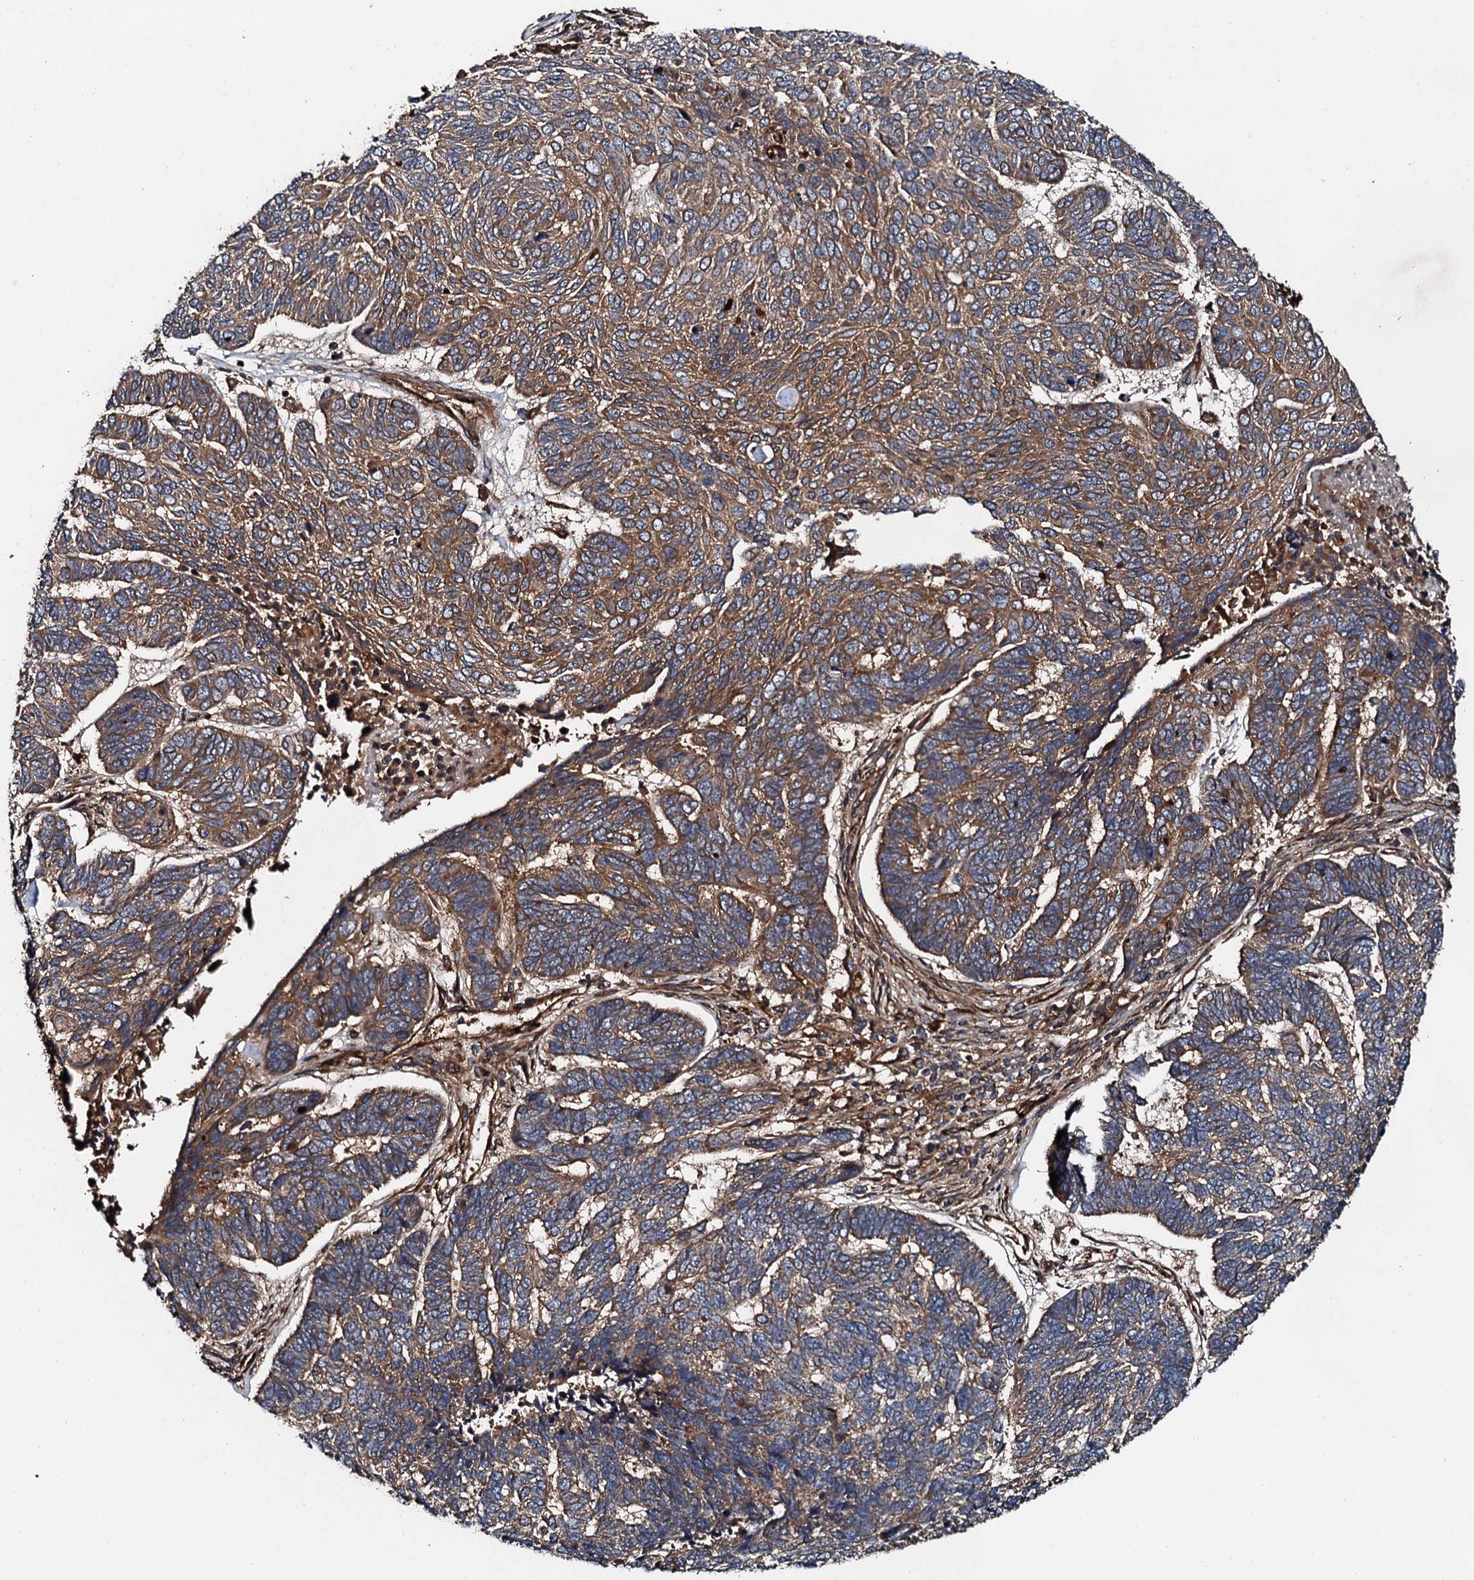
{"staining": {"intensity": "moderate", "quantity": ">75%", "location": "cytoplasmic/membranous"}, "tissue": "skin cancer", "cell_type": "Tumor cells", "image_type": "cancer", "snomed": [{"axis": "morphology", "description": "Basal cell carcinoma"}, {"axis": "topography", "description": "Skin"}], "caption": "Immunohistochemistry micrograph of neoplastic tissue: human skin cancer stained using immunohistochemistry (IHC) shows medium levels of moderate protein expression localized specifically in the cytoplasmic/membranous of tumor cells, appearing as a cytoplasmic/membranous brown color.", "gene": "FLYWCH1", "patient": {"sex": "female", "age": 65}}